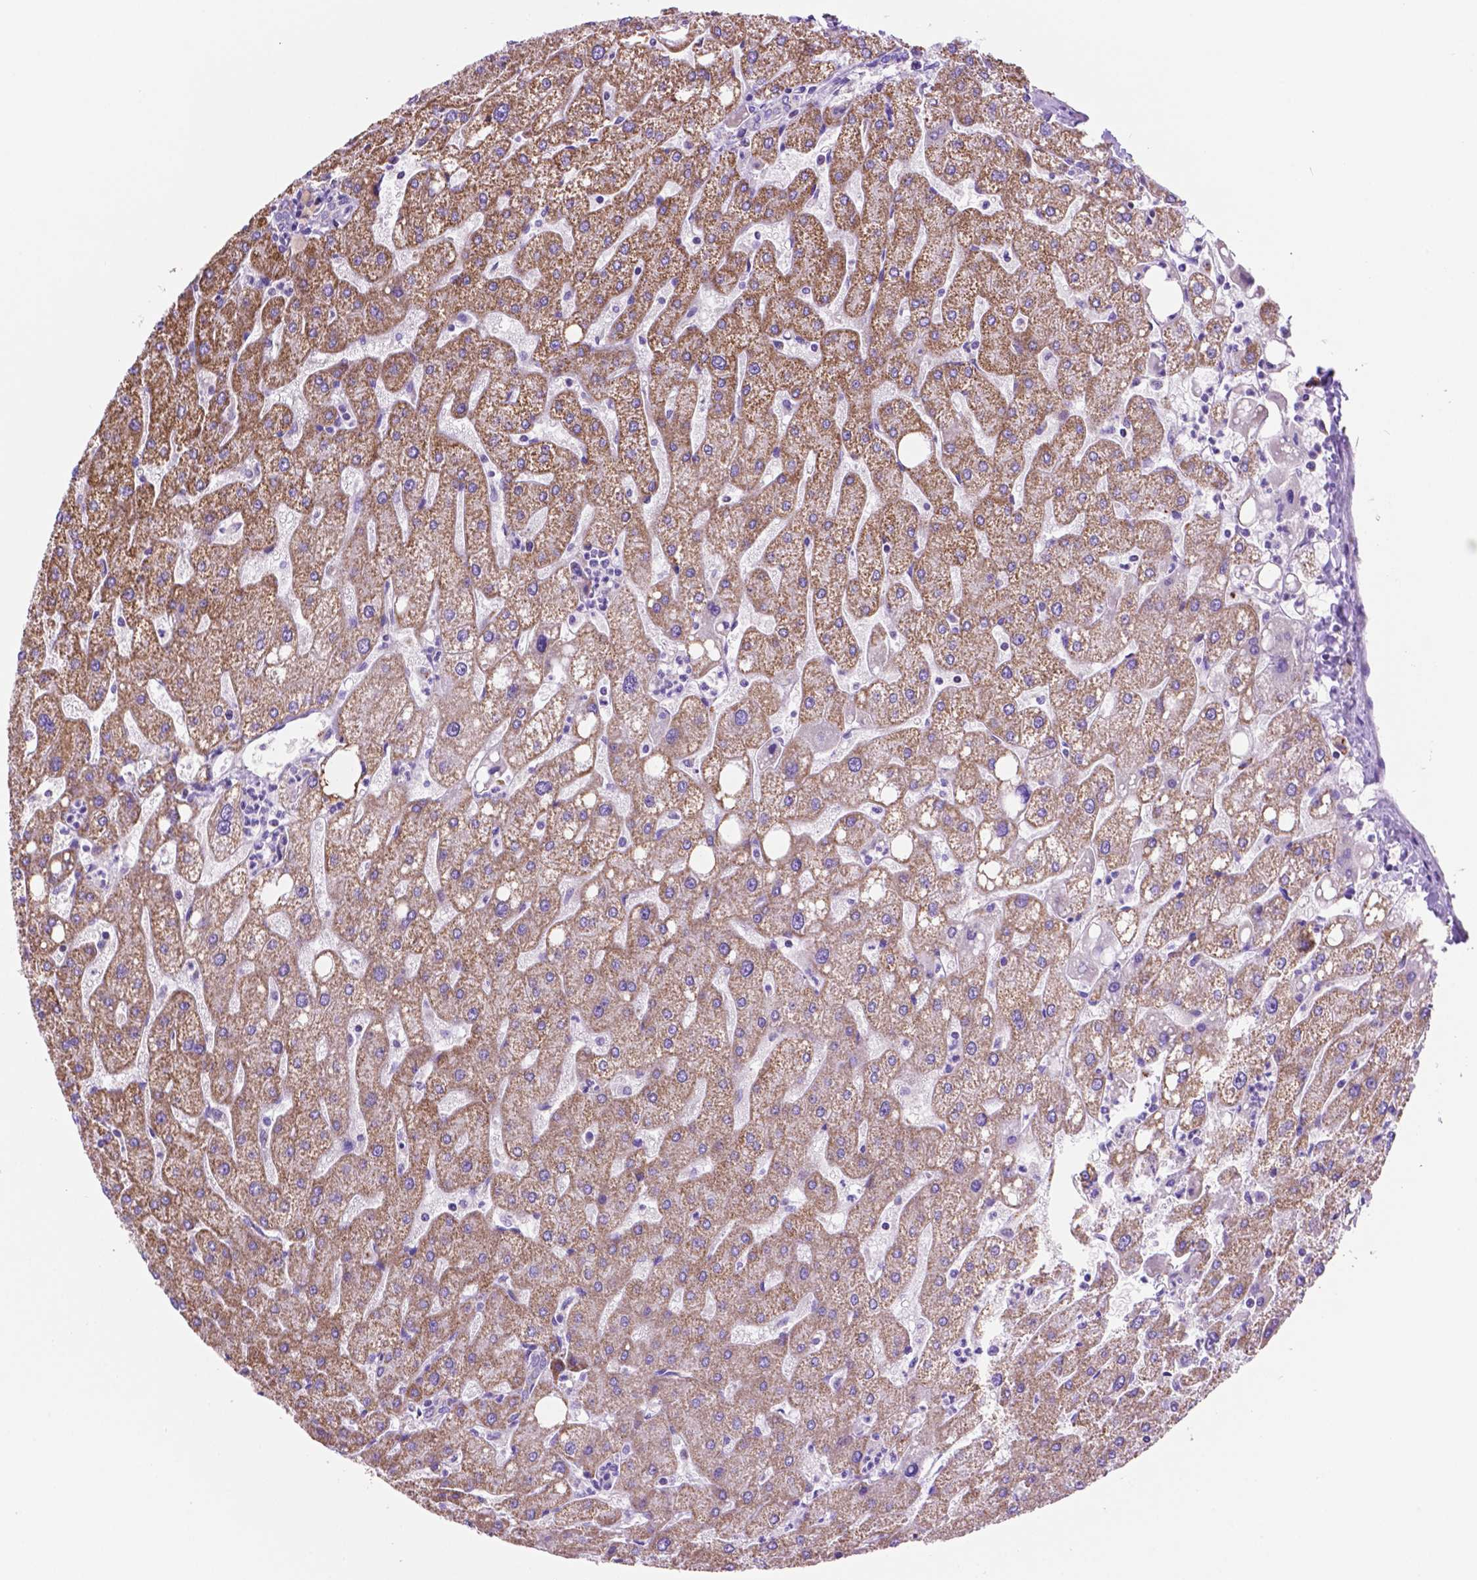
{"staining": {"intensity": "negative", "quantity": "none", "location": "none"}, "tissue": "liver", "cell_type": "Cholangiocytes", "image_type": "normal", "snomed": [{"axis": "morphology", "description": "Normal tissue, NOS"}, {"axis": "topography", "description": "Liver"}], "caption": "Immunohistochemistry (IHC) of benign liver demonstrates no positivity in cholangiocytes. The staining was performed using DAB to visualize the protein expression in brown, while the nuclei were stained in blue with hematoxylin (Magnification: 20x).", "gene": "GDPD5", "patient": {"sex": "male", "age": 67}}